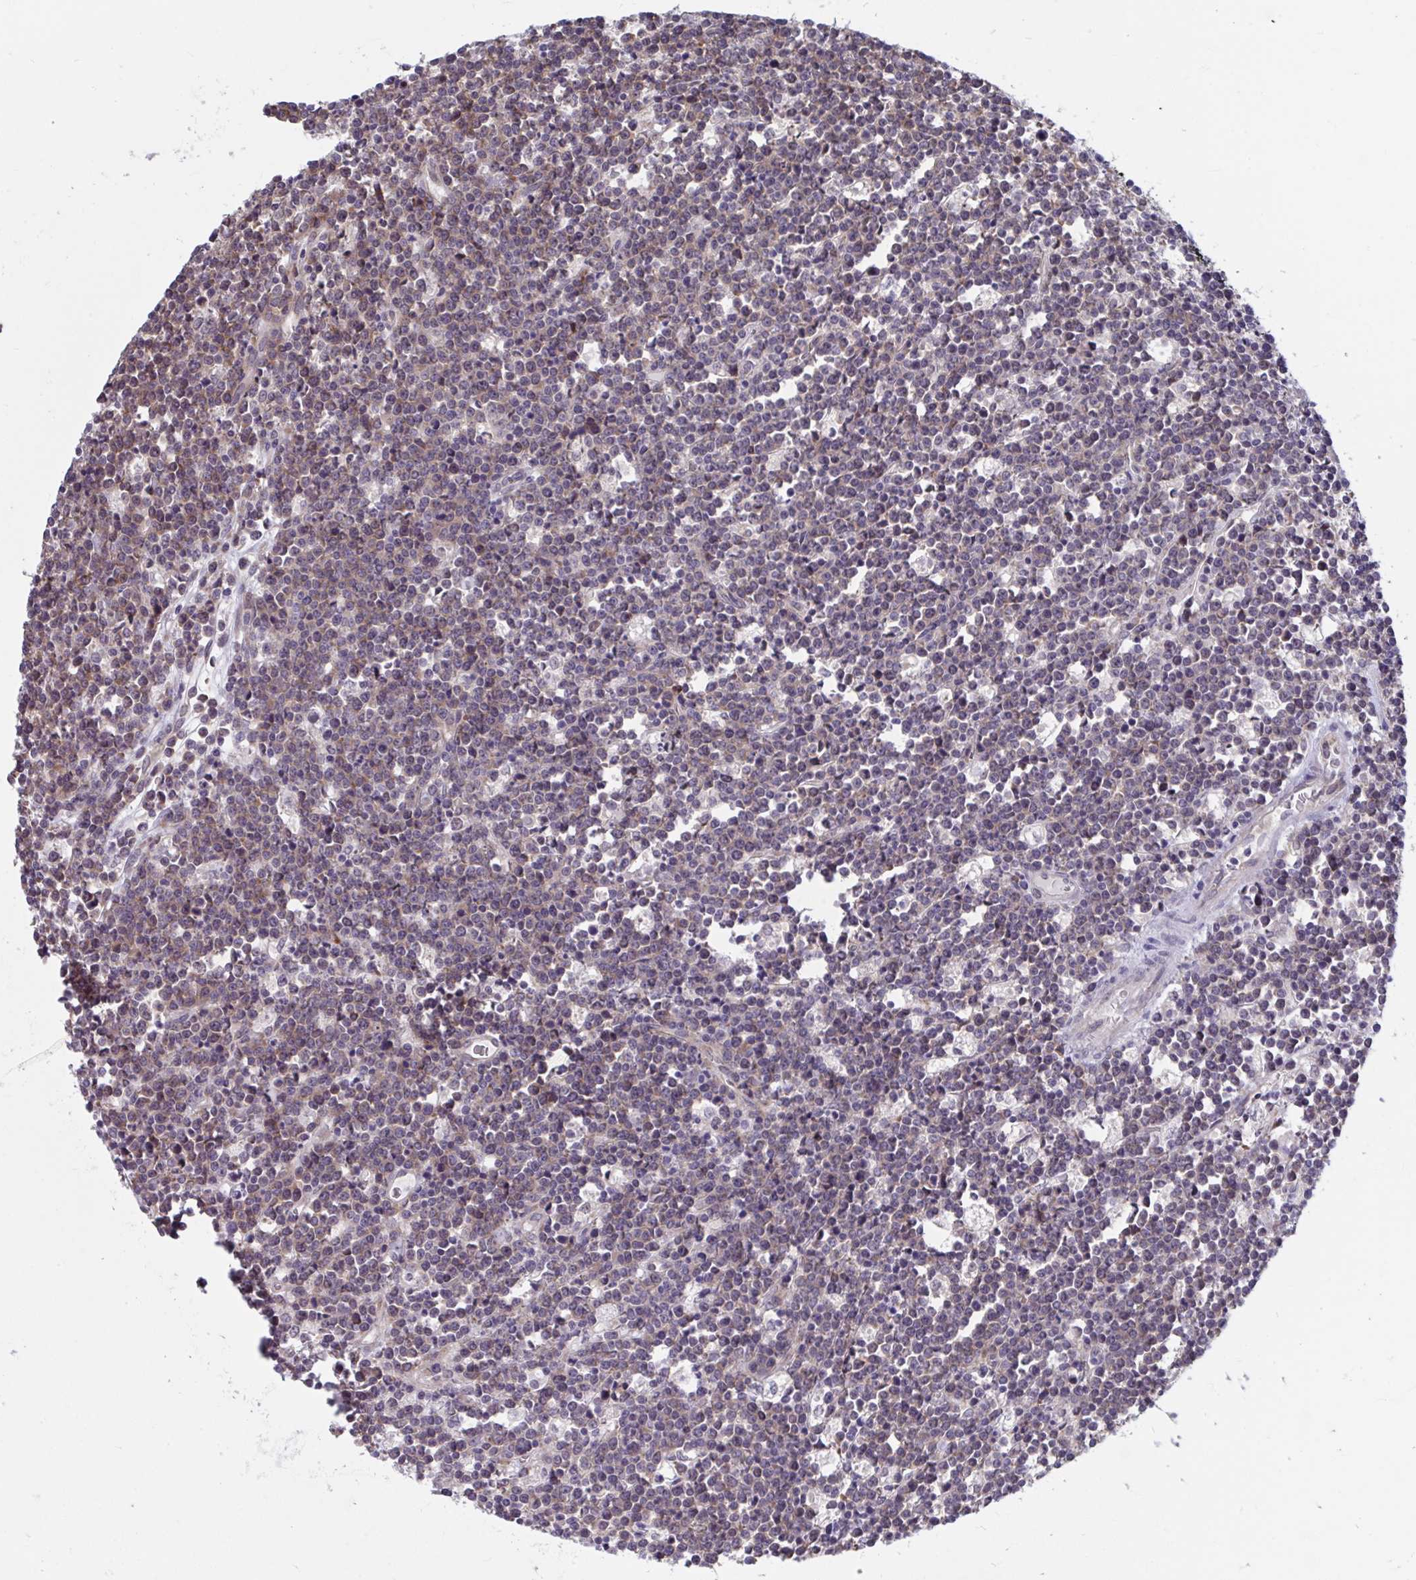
{"staining": {"intensity": "weak", "quantity": "25%-75%", "location": "cytoplasmic/membranous"}, "tissue": "lymphoma", "cell_type": "Tumor cells", "image_type": "cancer", "snomed": [{"axis": "morphology", "description": "Malignant lymphoma, non-Hodgkin's type, High grade"}, {"axis": "topography", "description": "Ovary"}], "caption": "Immunohistochemistry image of human lymphoma stained for a protein (brown), which reveals low levels of weak cytoplasmic/membranous positivity in about 25%-75% of tumor cells.", "gene": "SELENON", "patient": {"sex": "female", "age": 56}}